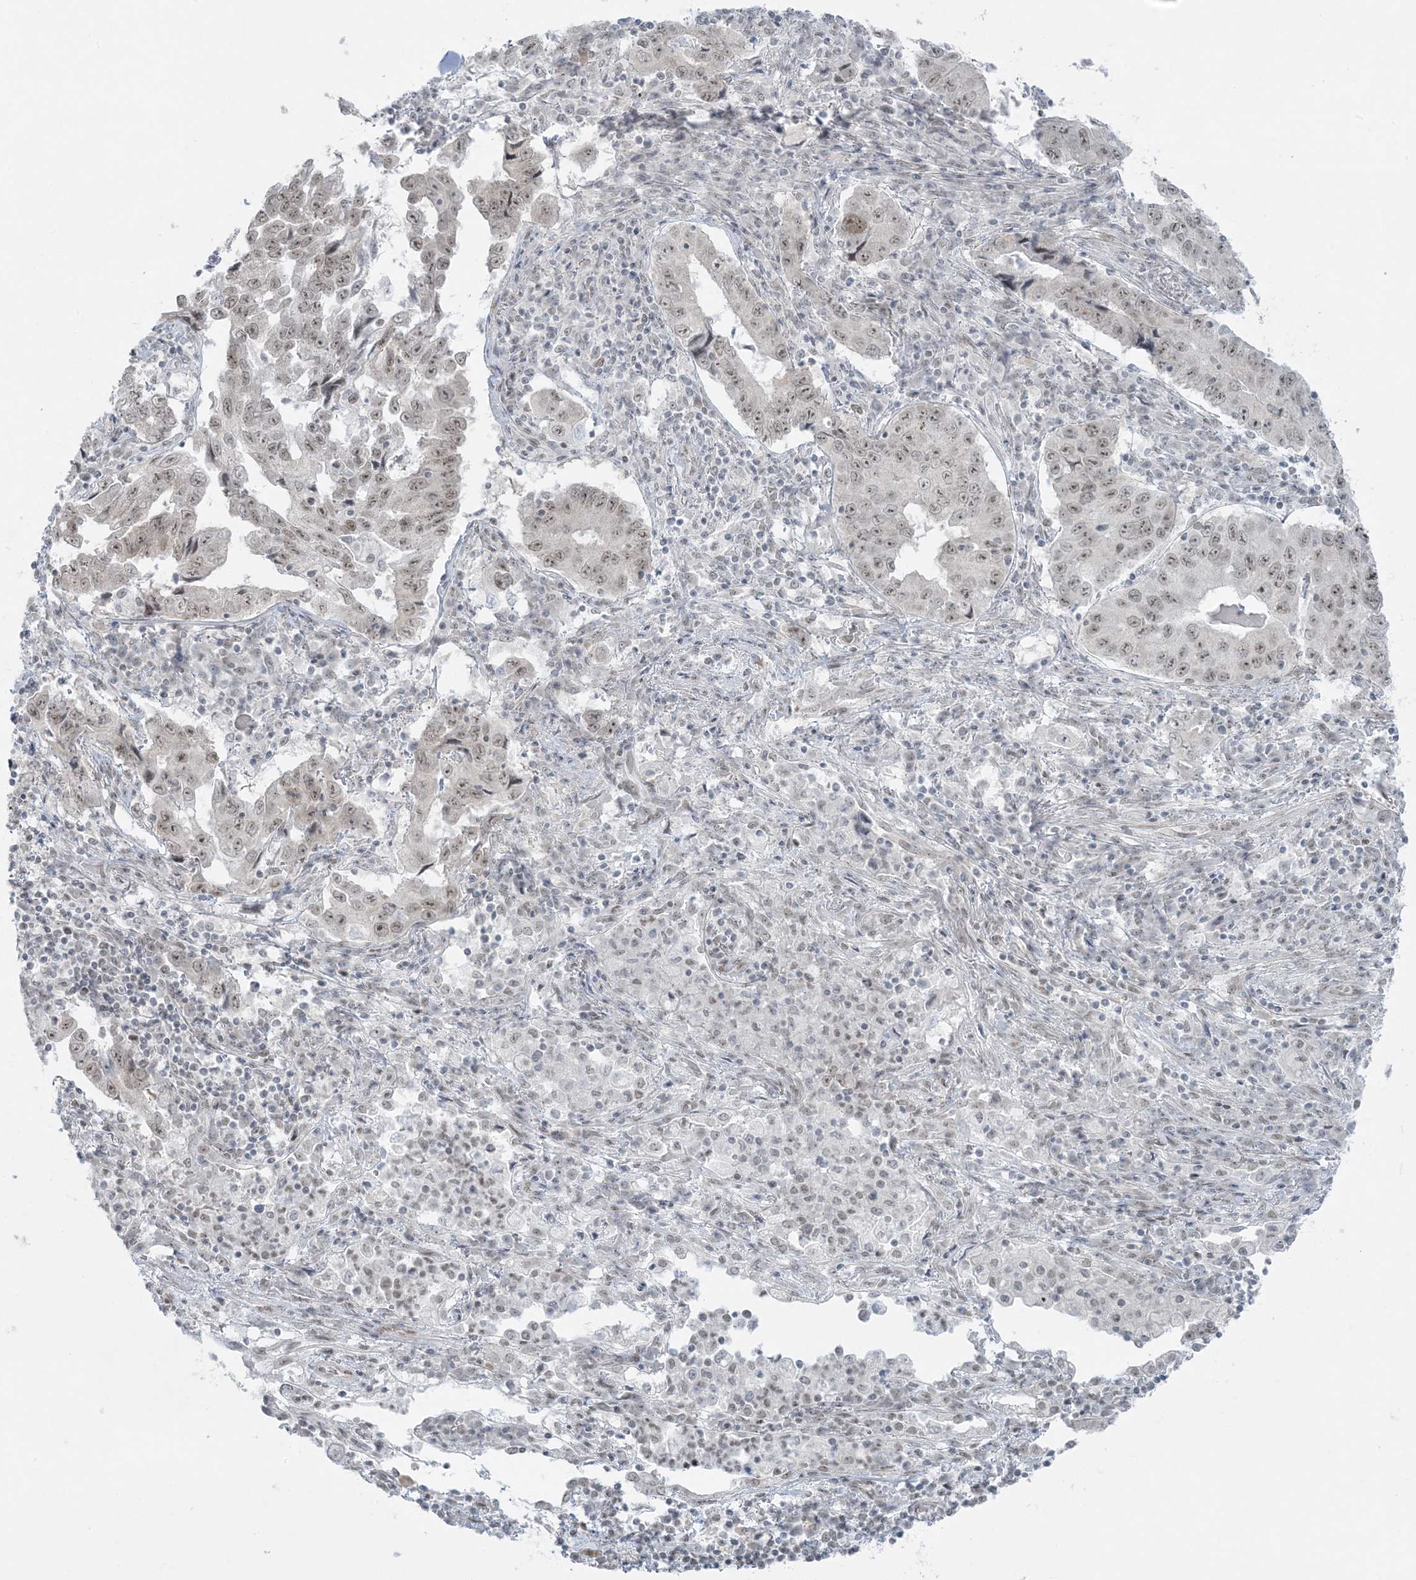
{"staining": {"intensity": "weak", "quantity": ">75%", "location": "nuclear"}, "tissue": "lung cancer", "cell_type": "Tumor cells", "image_type": "cancer", "snomed": [{"axis": "morphology", "description": "Adenocarcinoma, NOS"}, {"axis": "topography", "description": "Lung"}], "caption": "IHC micrograph of neoplastic tissue: lung cancer (adenocarcinoma) stained using immunohistochemistry reveals low levels of weak protein expression localized specifically in the nuclear of tumor cells, appearing as a nuclear brown color.", "gene": "ZNF787", "patient": {"sex": "female", "age": 51}}